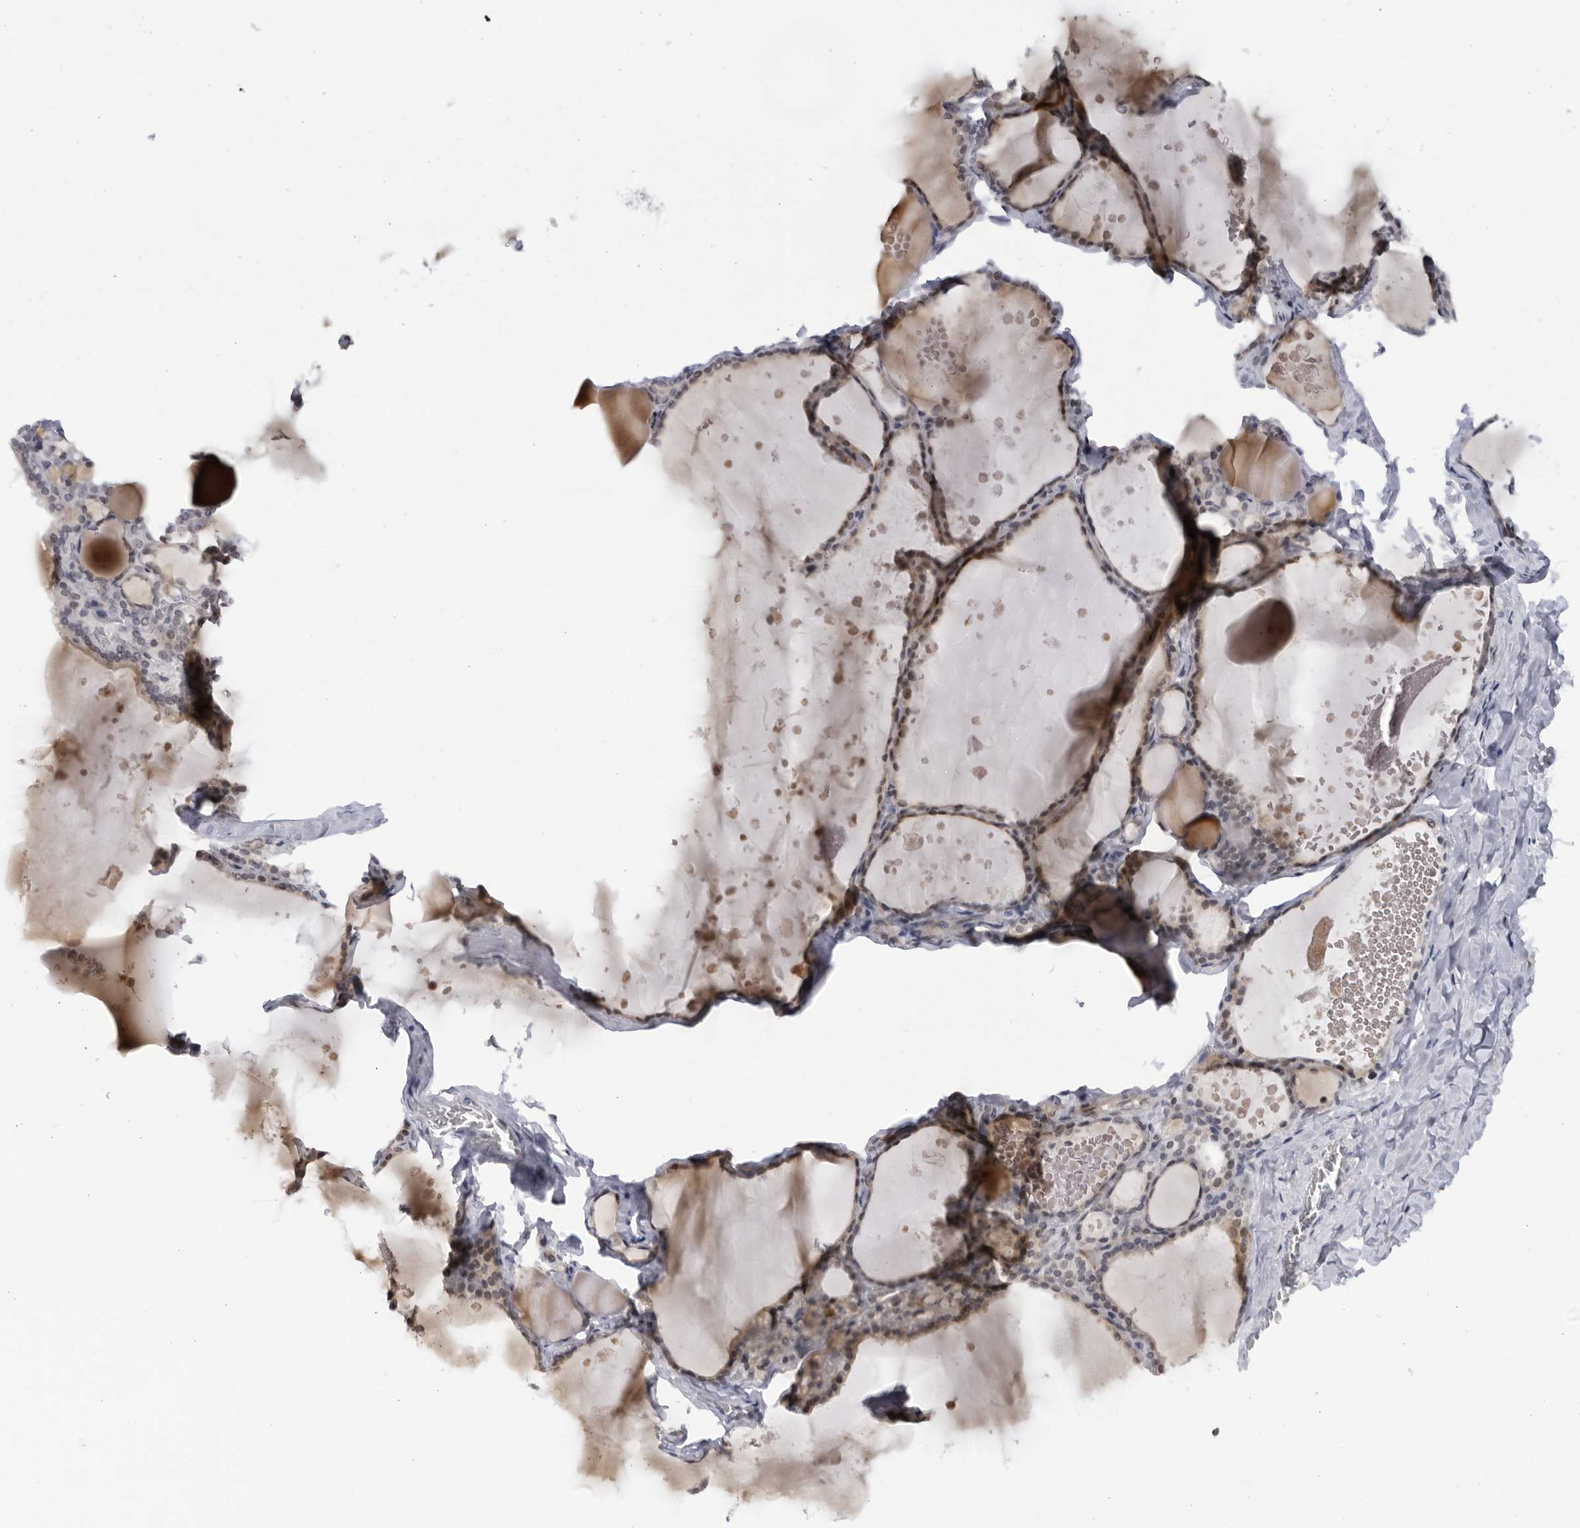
{"staining": {"intensity": "weak", "quantity": "25%-75%", "location": "cytoplasmic/membranous,nuclear"}, "tissue": "thyroid gland", "cell_type": "Glandular cells", "image_type": "normal", "snomed": [{"axis": "morphology", "description": "Normal tissue, NOS"}, {"axis": "topography", "description": "Thyroid gland"}], "caption": "Unremarkable thyroid gland exhibits weak cytoplasmic/membranous,nuclear staining in about 25%-75% of glandular cells, visualized by immunohistochemistry. The protein of interest is shown in brown color, while the nuclei are stained blue.", "gene": "SLC25A22", "patient": {"sex": "male", "age": 56}}